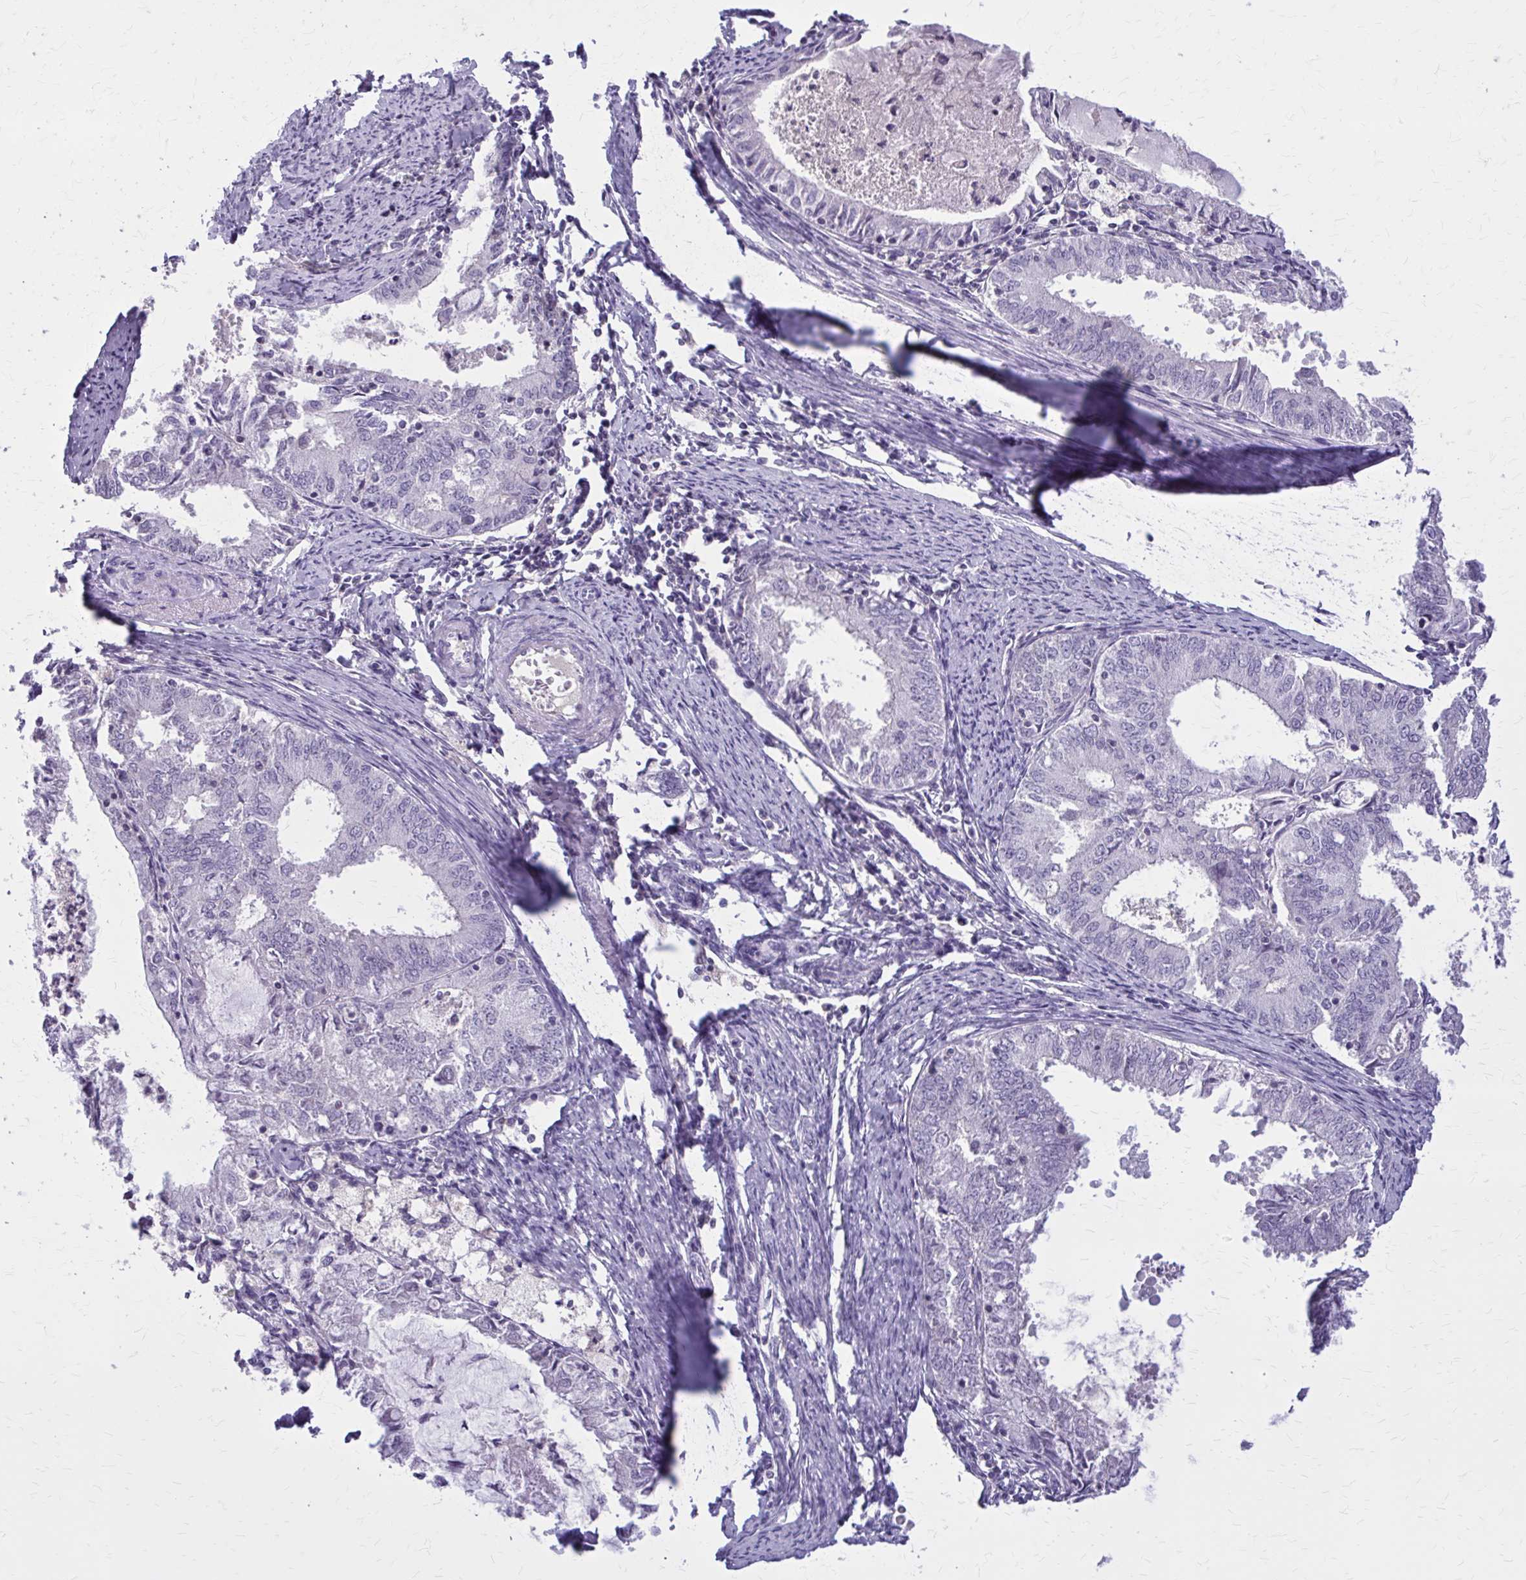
{"staining": {"intensity": "negative", "quantity": "none", "location": "none"}, "tissue": "endometrial cancer", "cell_type": "Tumor cells", "image_type": "cancer", "snomed": [{"axis": "morphology", "description": "Adenocarcinoma, NOS"}, {"axis": "topography", "description": "Endometrium"}], "caption": "This image is of adenocarcinoma (endometrial) stained with immunohistochemistry (IHC) to label a protein in brown with the nuclei are counter-stained blue. There is no positivity in tumor cells.", "gene": "OR4A47", "patient": {"sex": "female", "age": 57}}